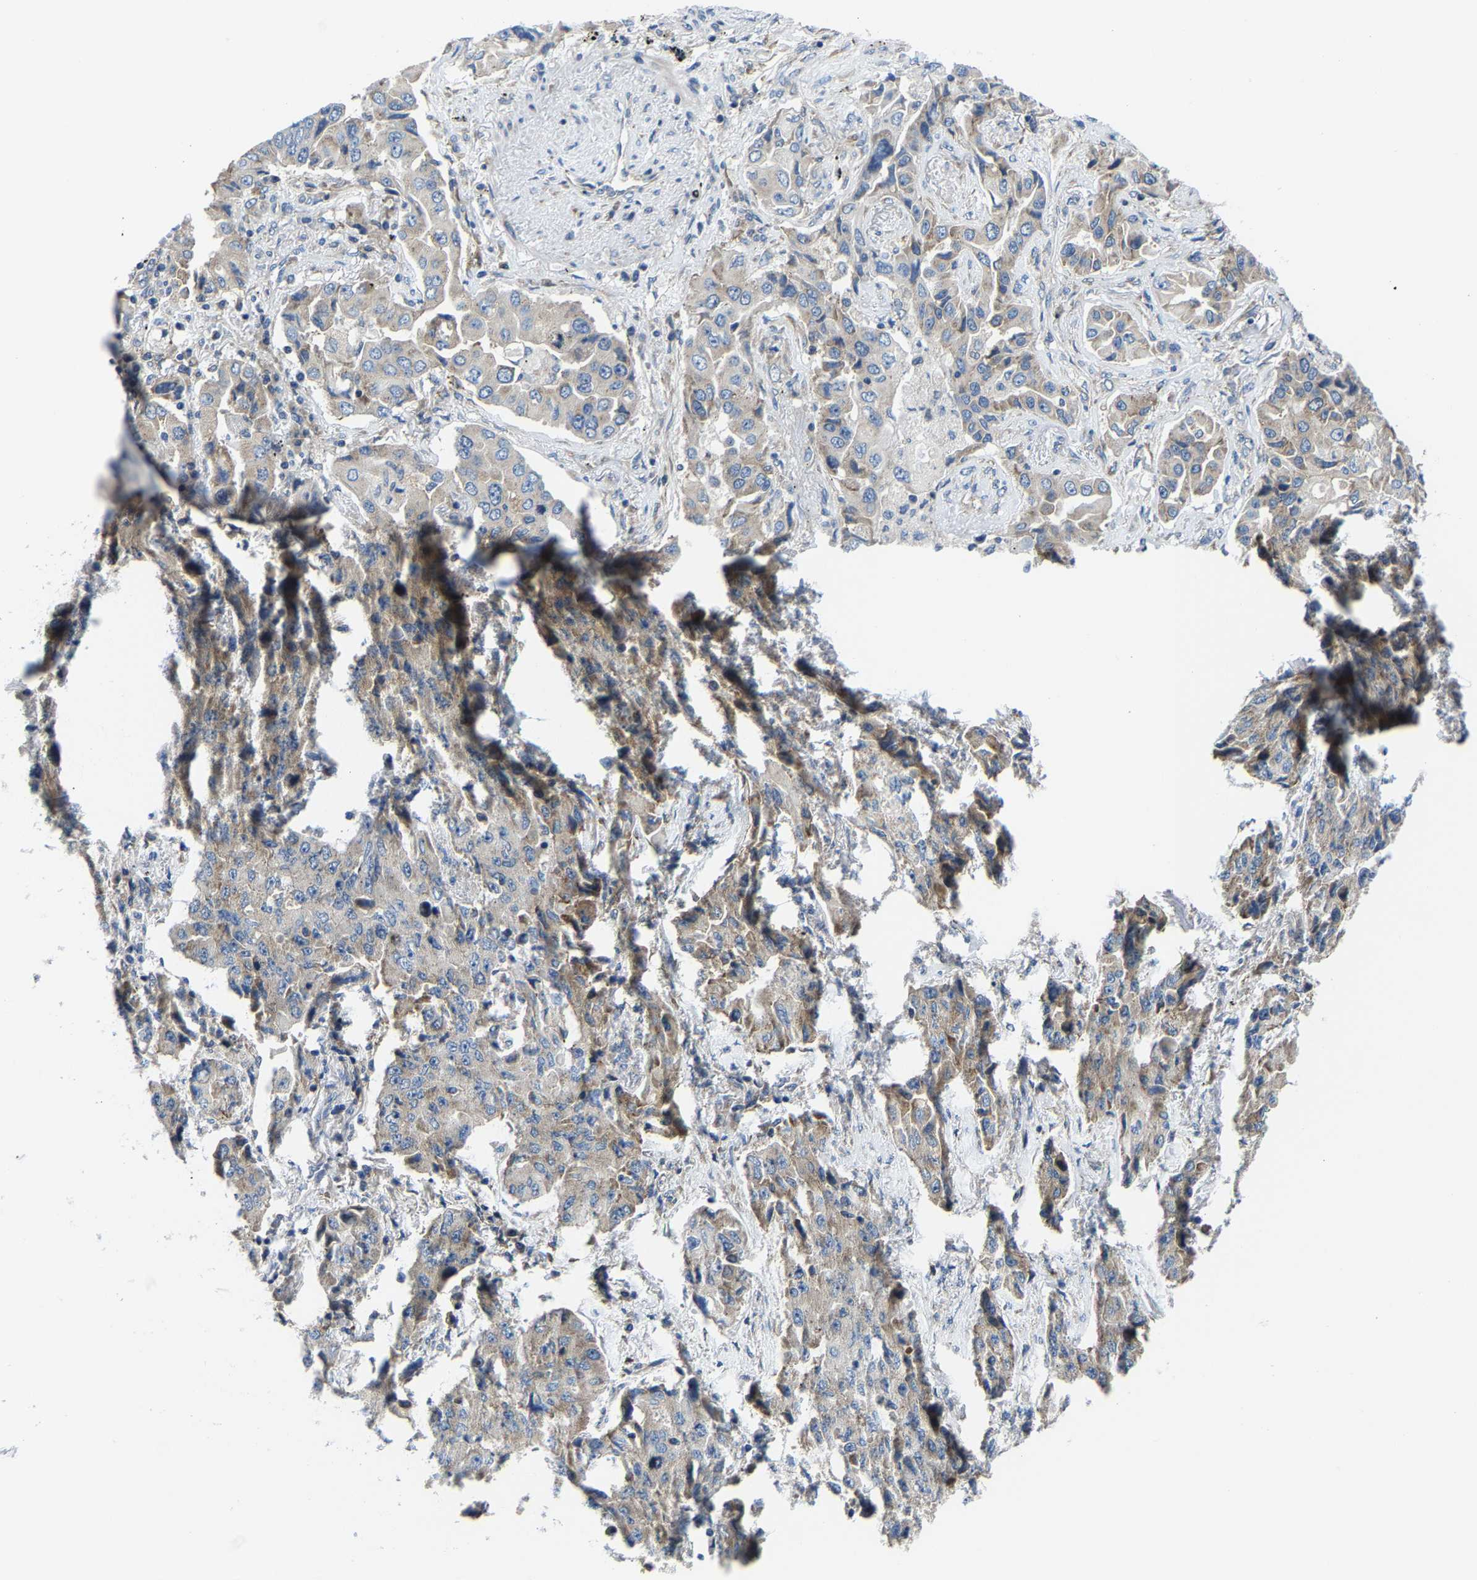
{"staining": {"intensity": "weak", "quantity": "<25%", "location": "cytoplasmic/membranous"}, "tissue": "lung cancer", "cell_type": "Tumor cells", "image_type": "cancer", "snomed": [{"axis": "morphology", "description": "Adenocarcinoma, NOS"}, {"axis": "topography", "description": "Lung"}], "caption": "Immunohistochemistry (IHC) histopathology image of neoplastic tissue: human lung cancer stained with DAB shows no significant protein staining in tumor cells. (Immunohistochemistry, brightfield microscopy, high magnification).", "gene": "G3BP2", "patient": {"sex": "female", "age": 65}}